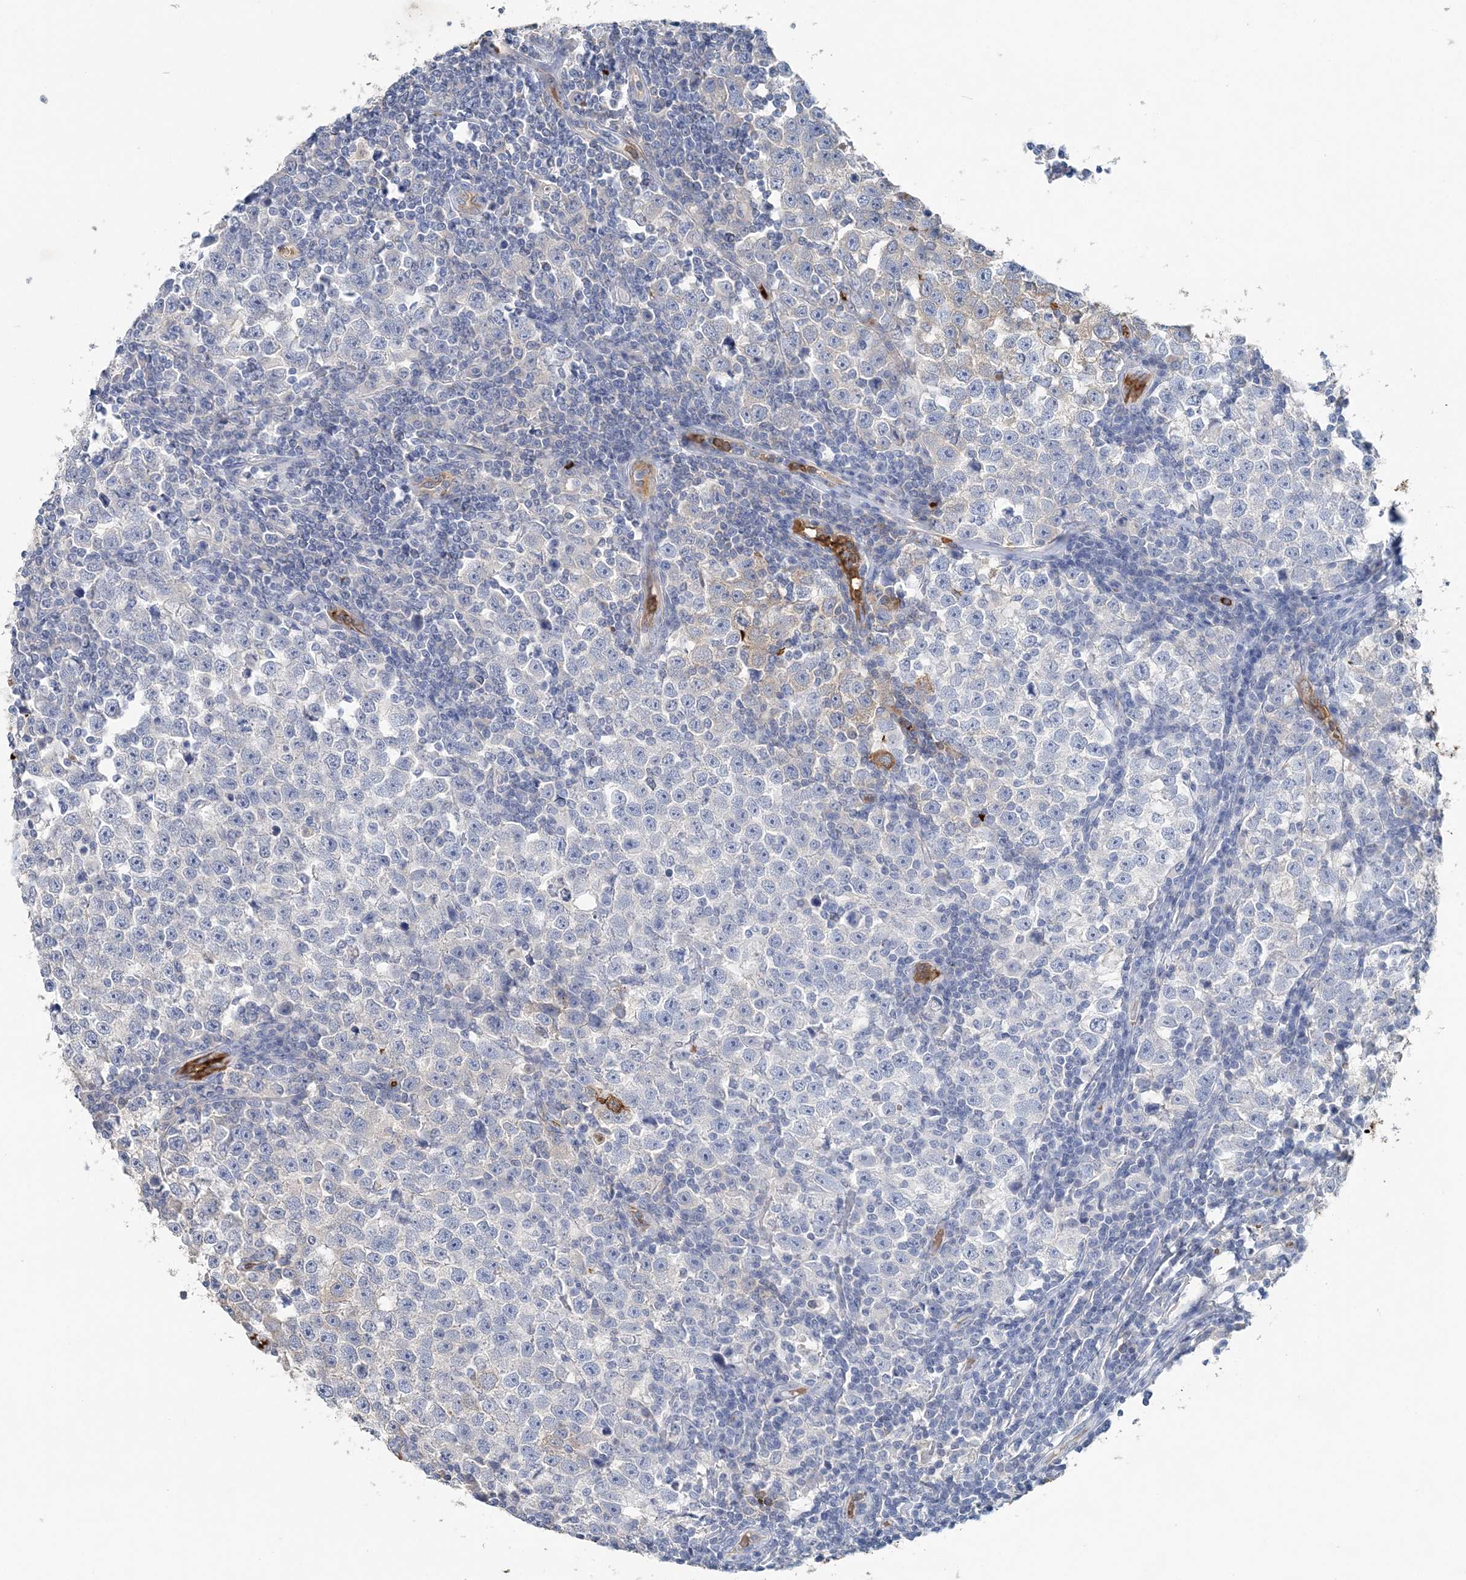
{"staining": {"intensity": "negative", "quantity": "none", "location": "none"}, "tissue": "testis cancer", "cell_type": "Tumor cells", "image_type": "cancer", "snomed": [{"axis": "morphology", "description": "Normal tissue, NOS"}, {"axis": "morphology", "description": "Seminoma, NOS"}, {"axis": "topography", "description": "Testis"}], "caption": "An image of testis cancer stained for a protein reveals no brown staining in tumor cells.", "gene": "HBD", "patient": {"sex": "male", "age": 43}}